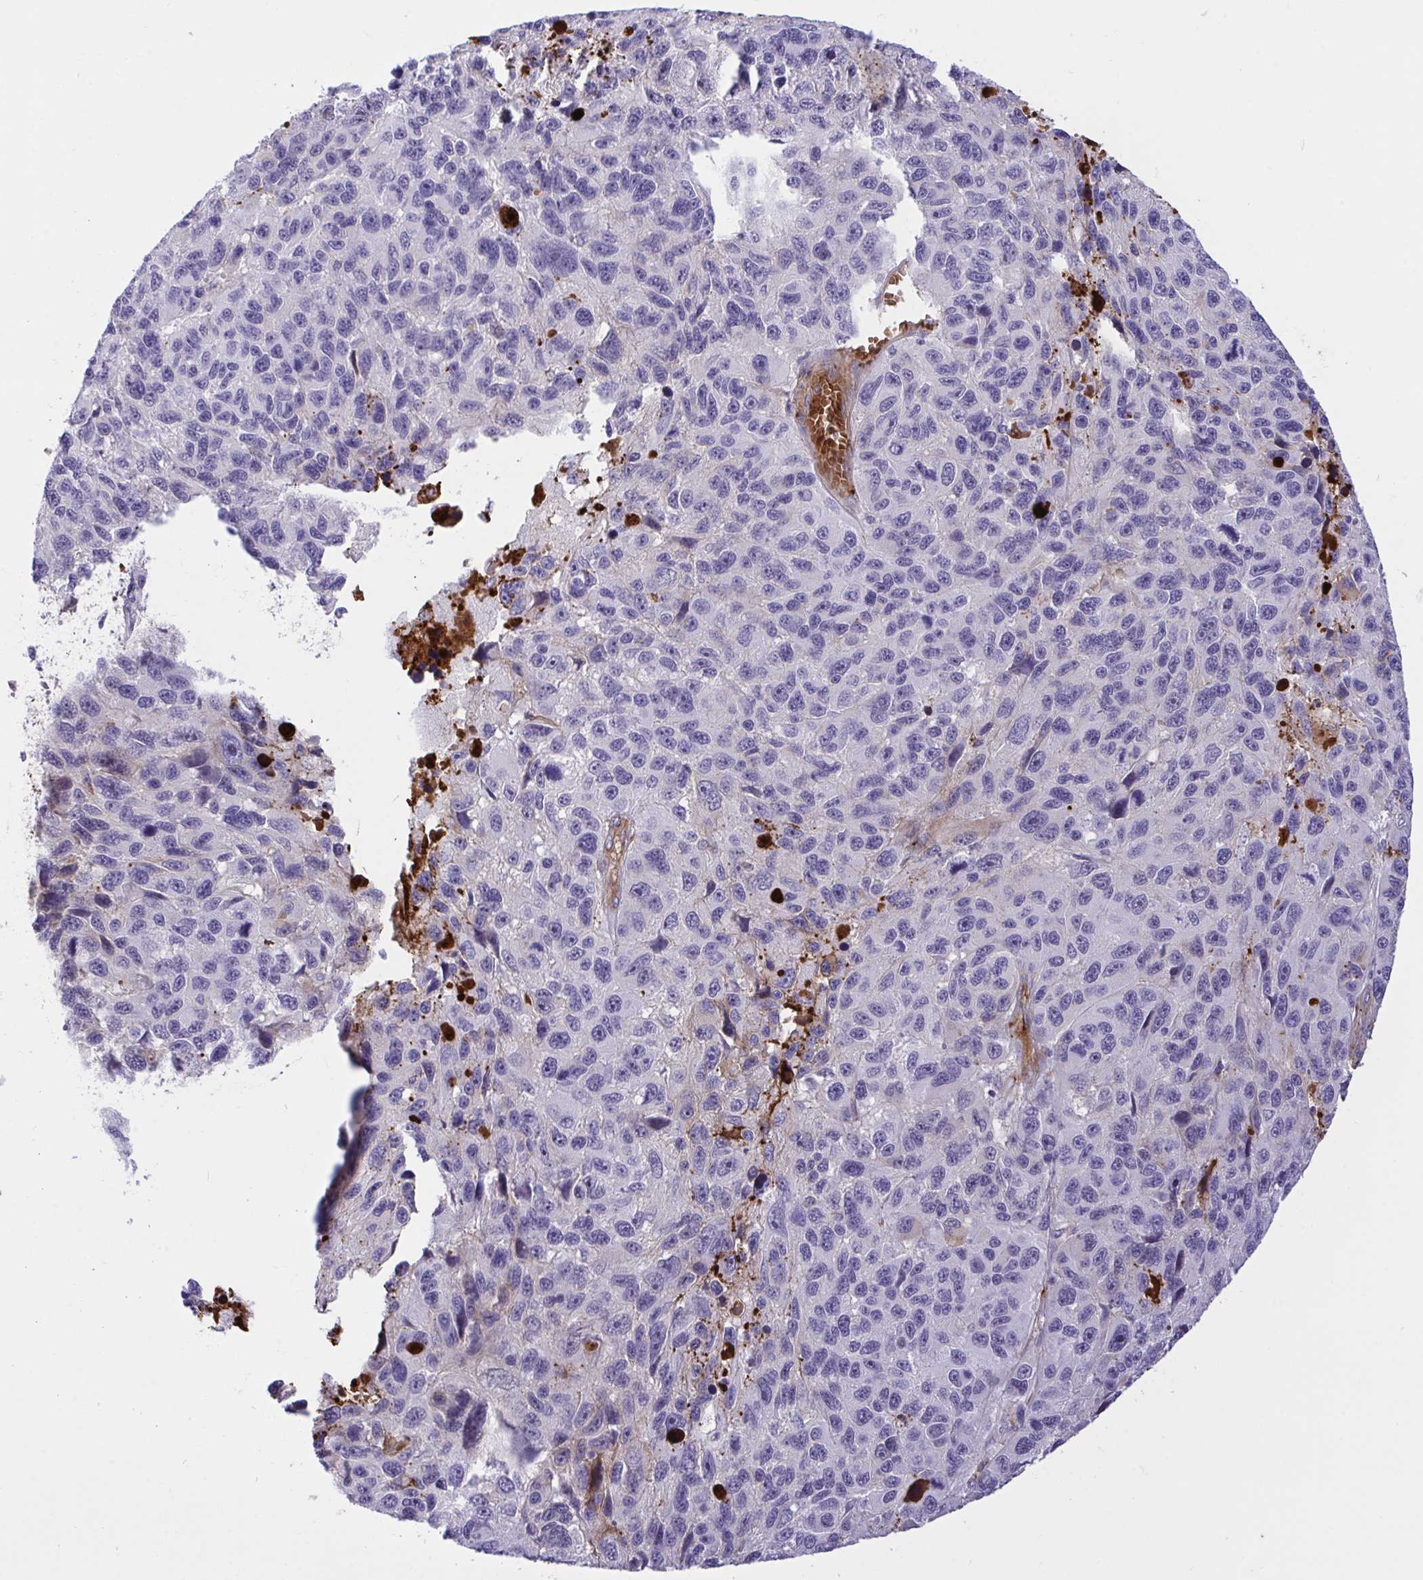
{"staining": {"intensity": "negative", "quantity": "none", "location": "none"}, "tissue": "melanoma", "cell_type": "Tumor cells", "image_type": "cancer", "snomed": [{"axis": "morphology", "description": "Malignant melanoma, NOS"}, {"axis": "topography", "description": "Skin"}], "caption": "Immunohistochemistry (IHC) image of human melanoma stained for a protein (brown), which shows no positivity in tumor cells.", "gene": "F2", "patient": {"sex": "male", "age": 53}}